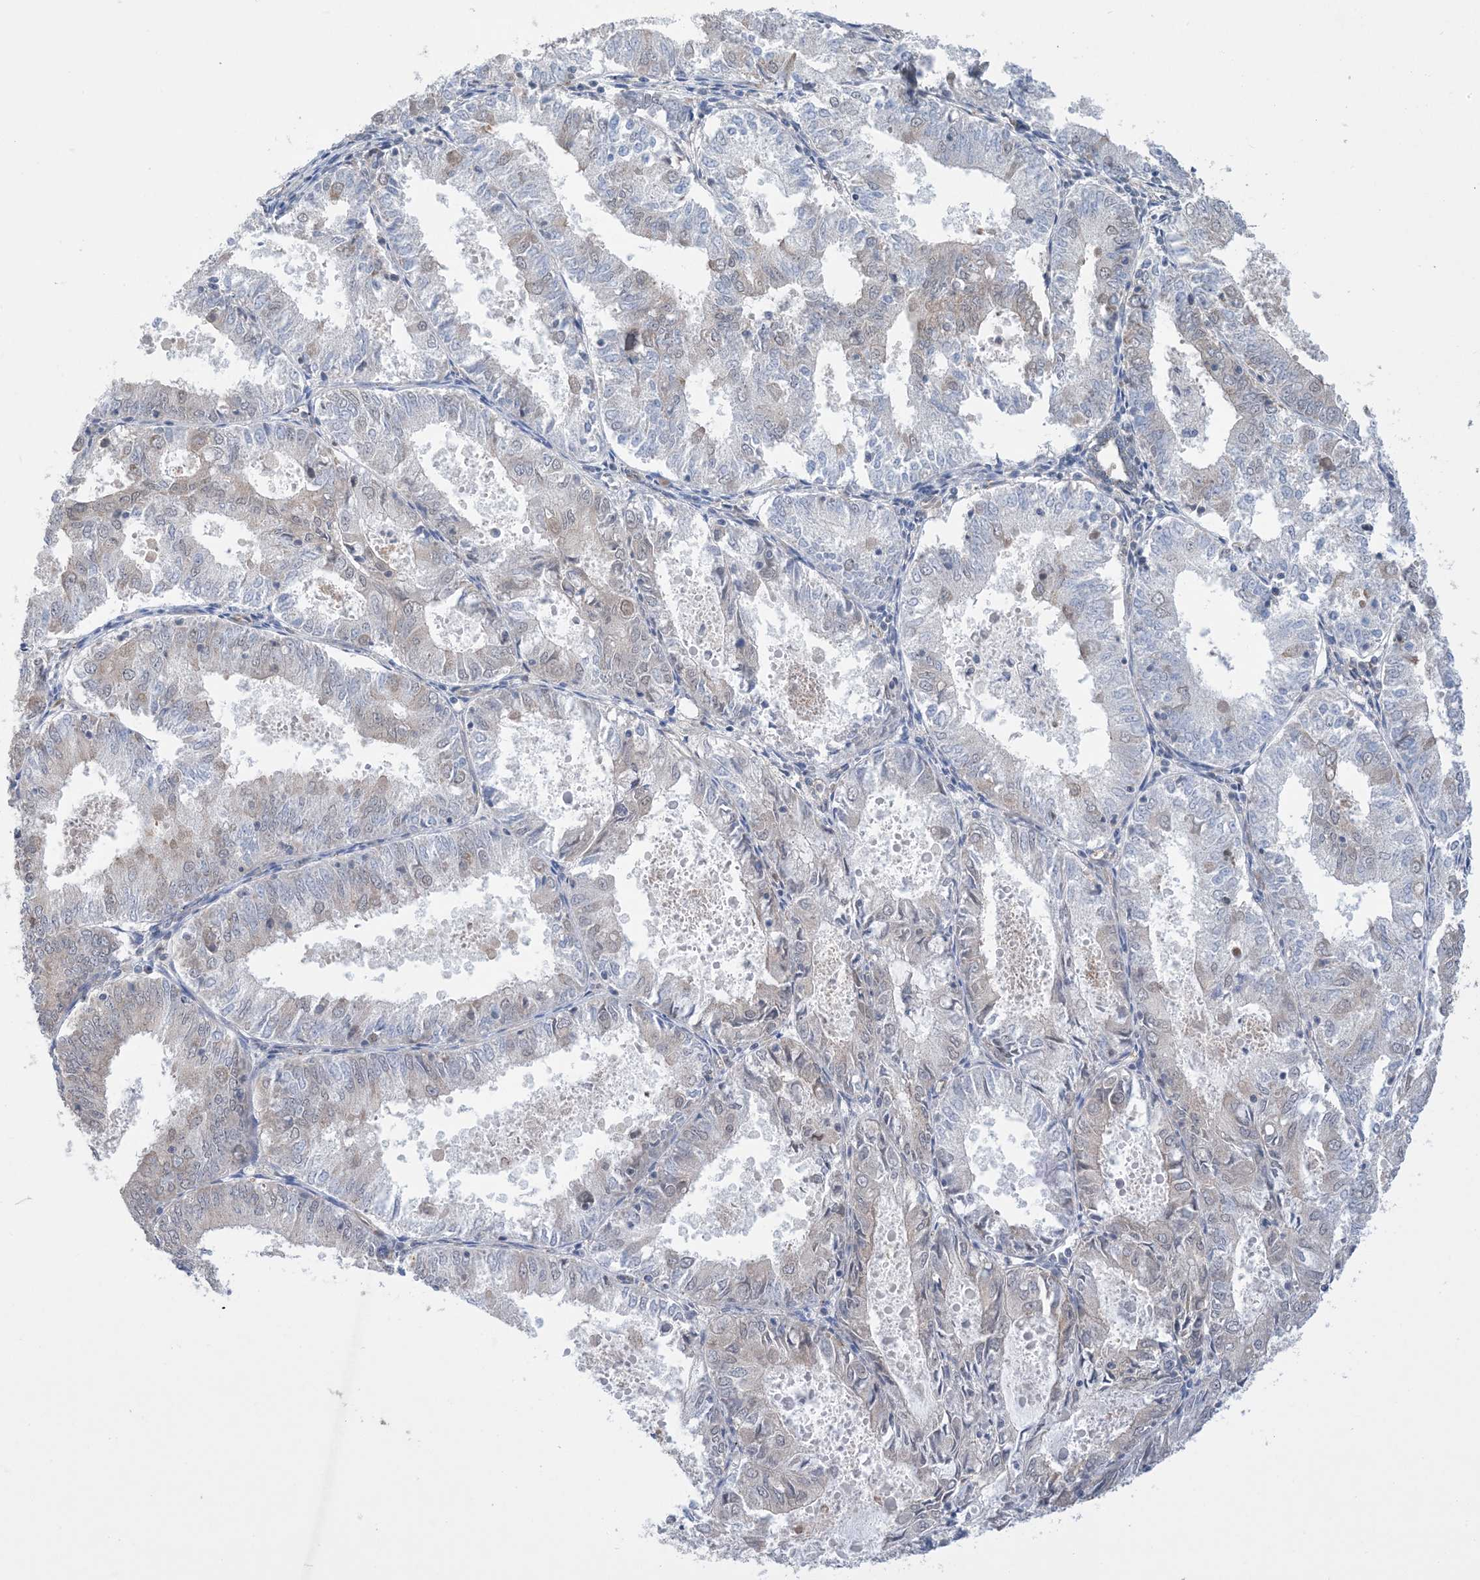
{"staining": {"intensity": "weak", "quantity": "<25%", "location": "cytoplasmic/membranous"}, "tissue": "endometrial cancer", "cell_type": "Tumor cells", "image_type": "cancer", "snomed": [{"axis": "morphology", "description": "Adenocarcinoma, NOS"}, {"axis": "topography", "description": "Endometrium"}], "caption": "A micrograph of adenocarcinoma (endometrial) stained for a protein shows no brown staining in tumor cells. (Immunohistochemistry (ihc), brightfield microscopy, high magnification).", "gene": "EHBP1", "patient": {"sex": "female", "age": 57}}